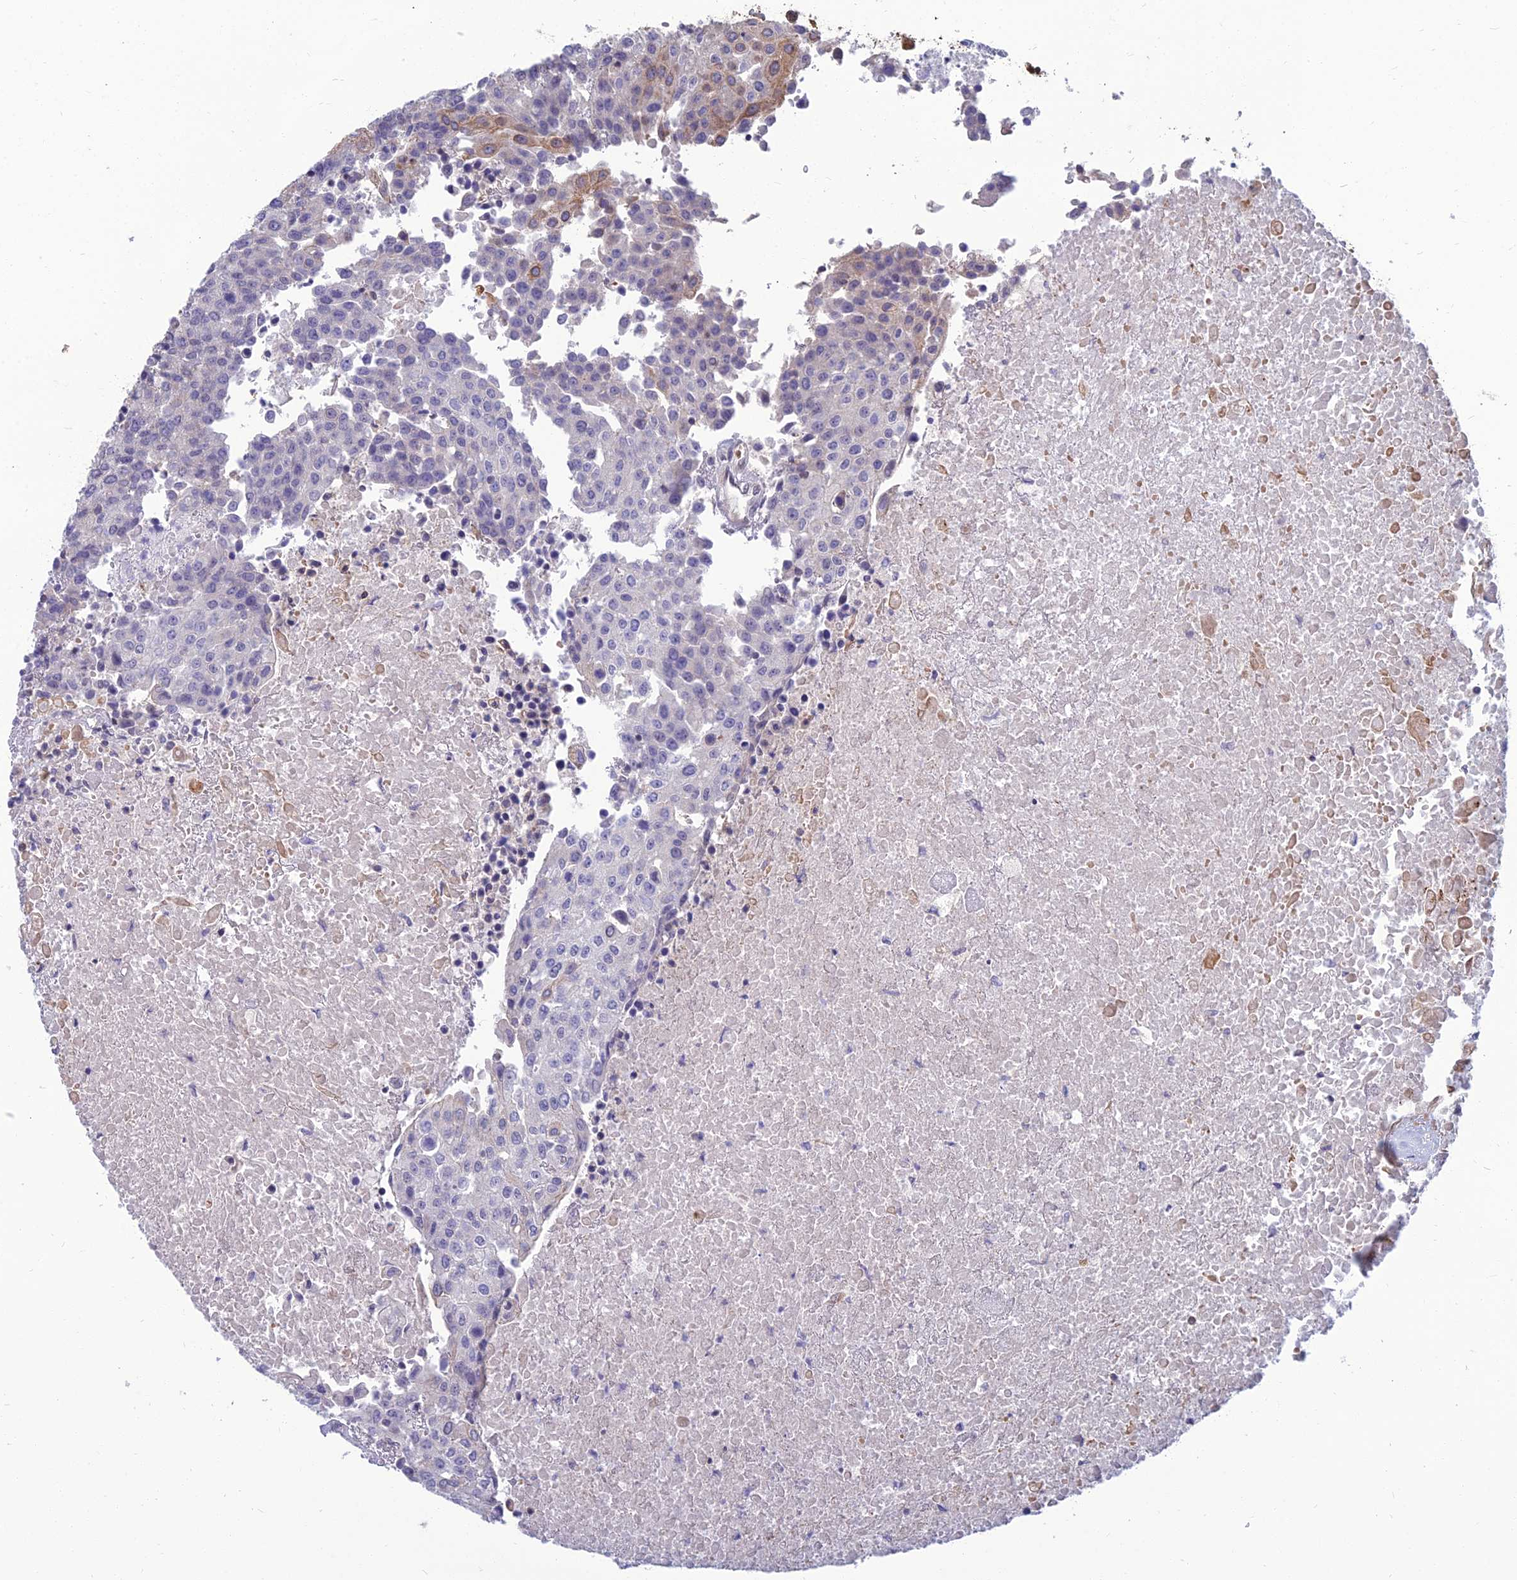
{"staining": {"intensity": "negative", "quantity": "none", "location": "none"}, "tissue": "urothelial cancer", "cell_type": "Tumor cells", "image_type": "cancer", "snomed": [{"axis": "morphology", "description": "Urothelial carcinoma, High grade"}, {"axis": "topography", "description": "Urinary bladder"}], "caption": "Immunohistochemical staining of urothelial cancer demonstrates no significant positivity in tumor cells. (DAB IHC, high magnification).", "gene": "OPA3", "patient": {"sex": "female", "age": 85}}